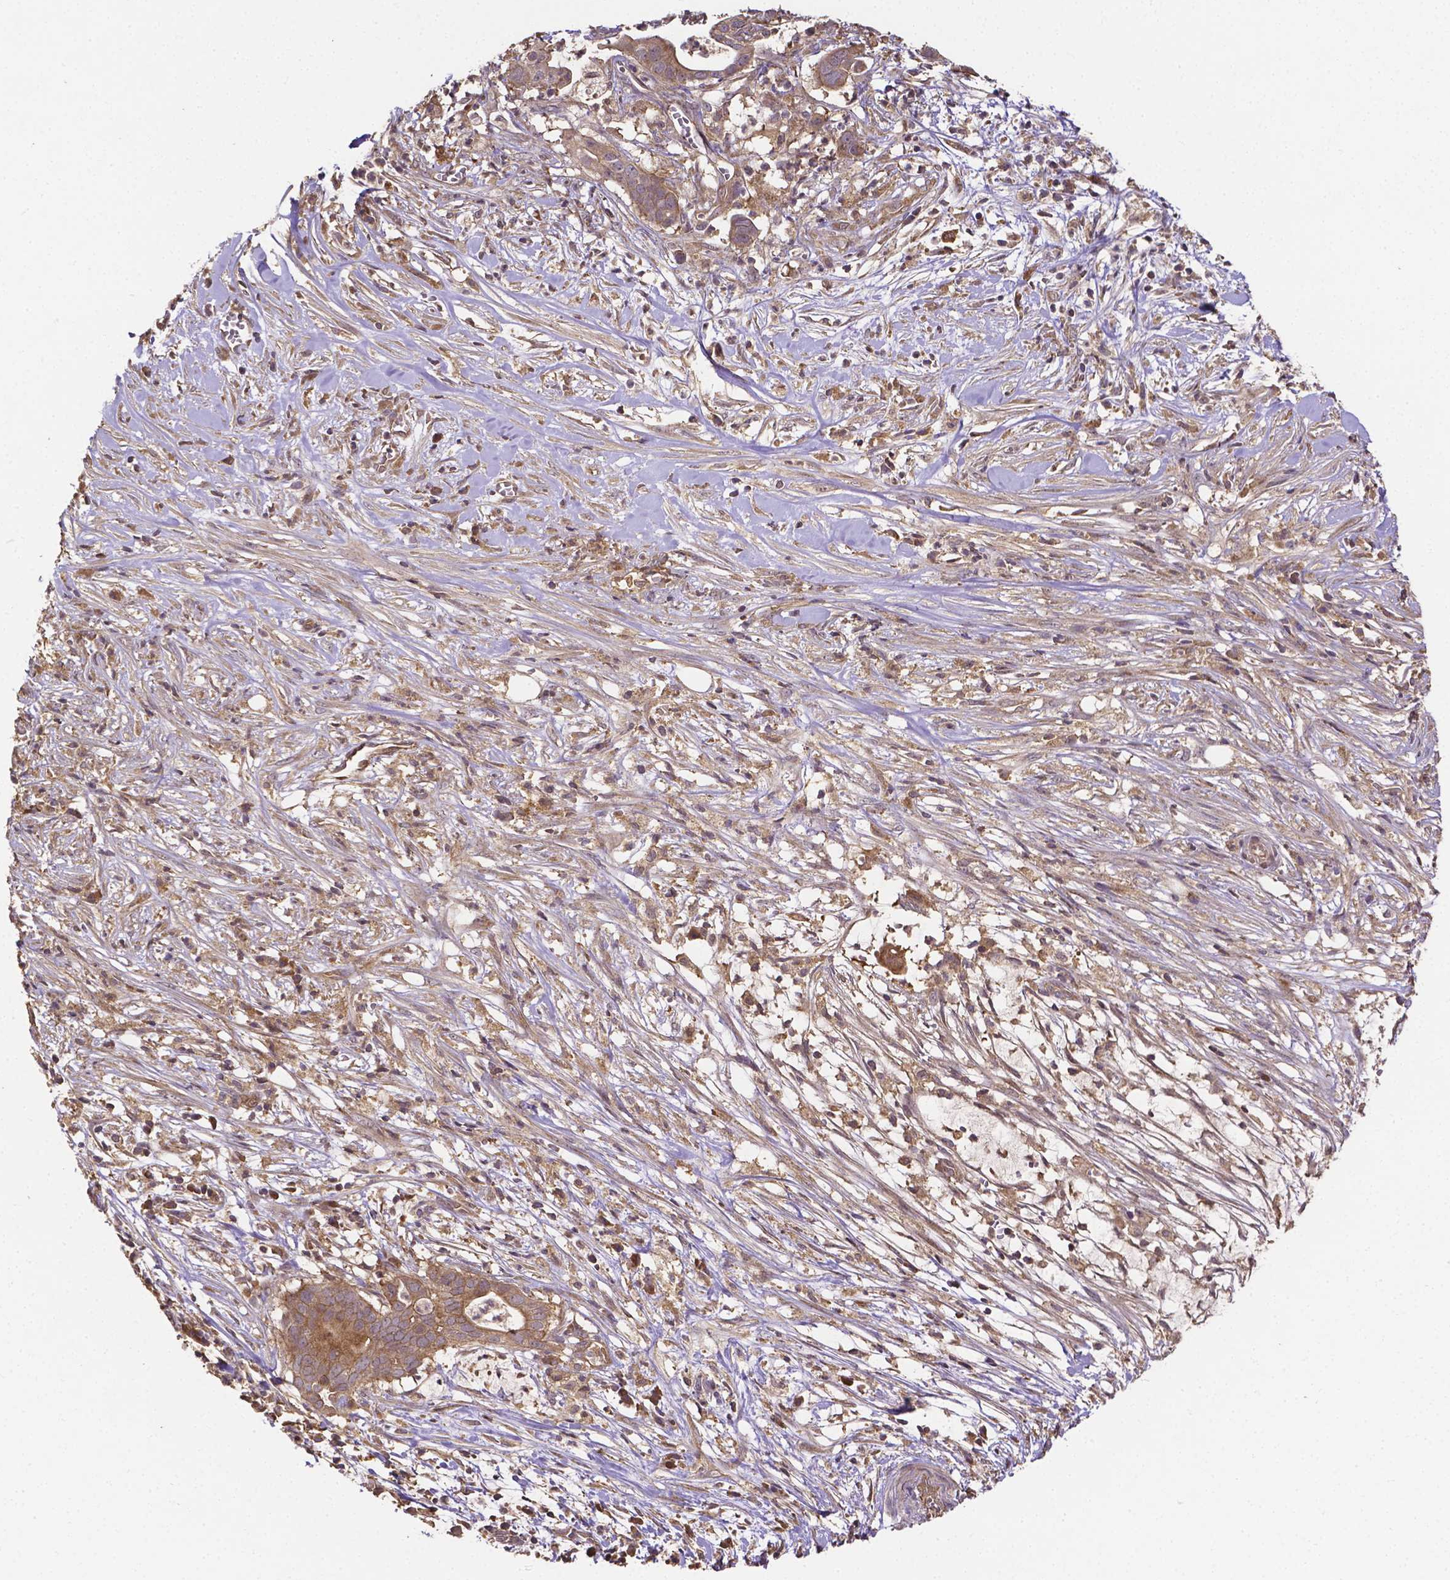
{"staining": {"intensity": "moderate", "quantity": ">75%", "location": "cytoplasmic/membranous"}, "tissue": "pancreatic cancer", "cell_type": "Tumor cells", "image_type": "cancer", "snomed": [{"axis": "morphology", "description": "Adenocarcinoma, NOS"}, {"axis": "topography", "description": "Pancreas"}], "caption": "A brown stain labels moderate cytoplasmic/membranous positivity of a protein in human pancreatic cancer tumor cells.", "gene": "RNF123", "patient": {"sex": "male", "age": 61}}